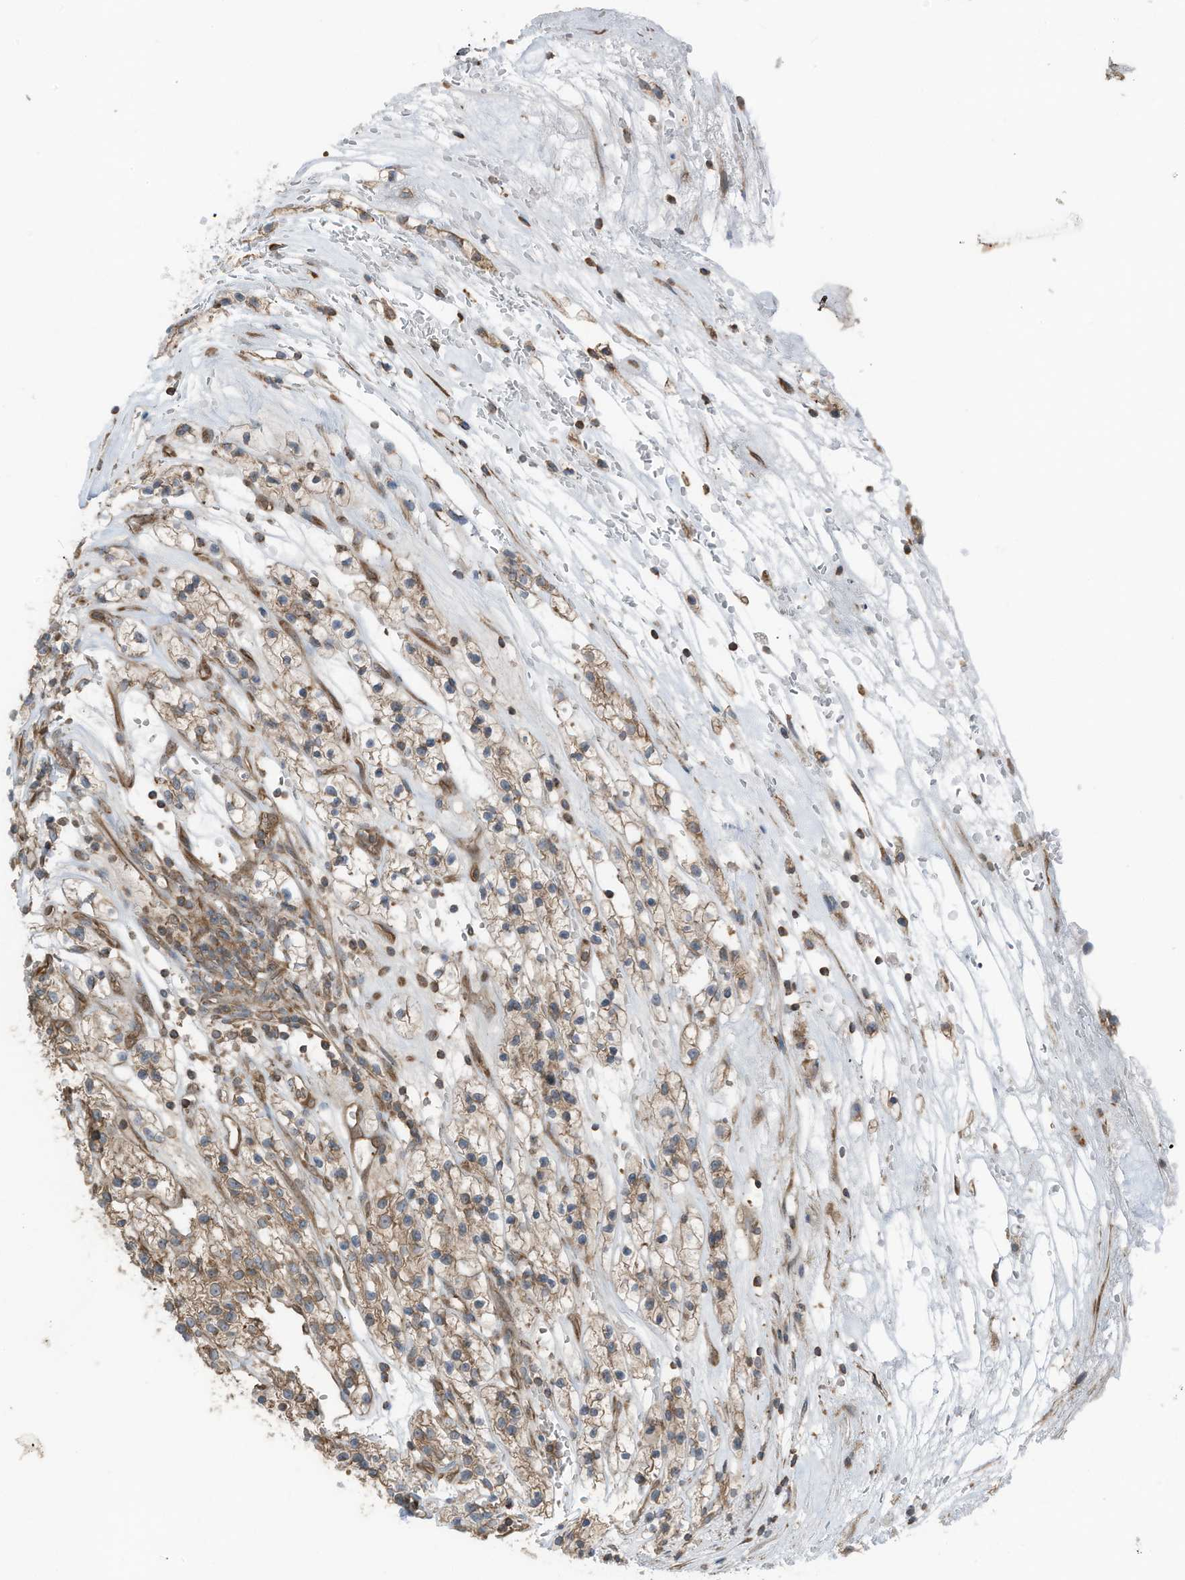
{"staining": {"intensity": "moderate", "quantity": "25%-75%", "location": "cytoplasmic/membranous"}, "tissue": "renal cancer", "cell_type": "Tumor cells", "image_type": "cancer", "snomed": [{"axis": "morphology", "description": "Adenocarcinoma, NOS"}, {"axis": "topography", "description": "Kidney"}], "caption": "Protein expression analysis of adenocarcinoma (renal) shows moderate cytoplasmic/membranous staining in approximately 25%-75% of tumor cells.", "gene": "TXNDC9", "patient": {"sex": "female", "age": 57}}